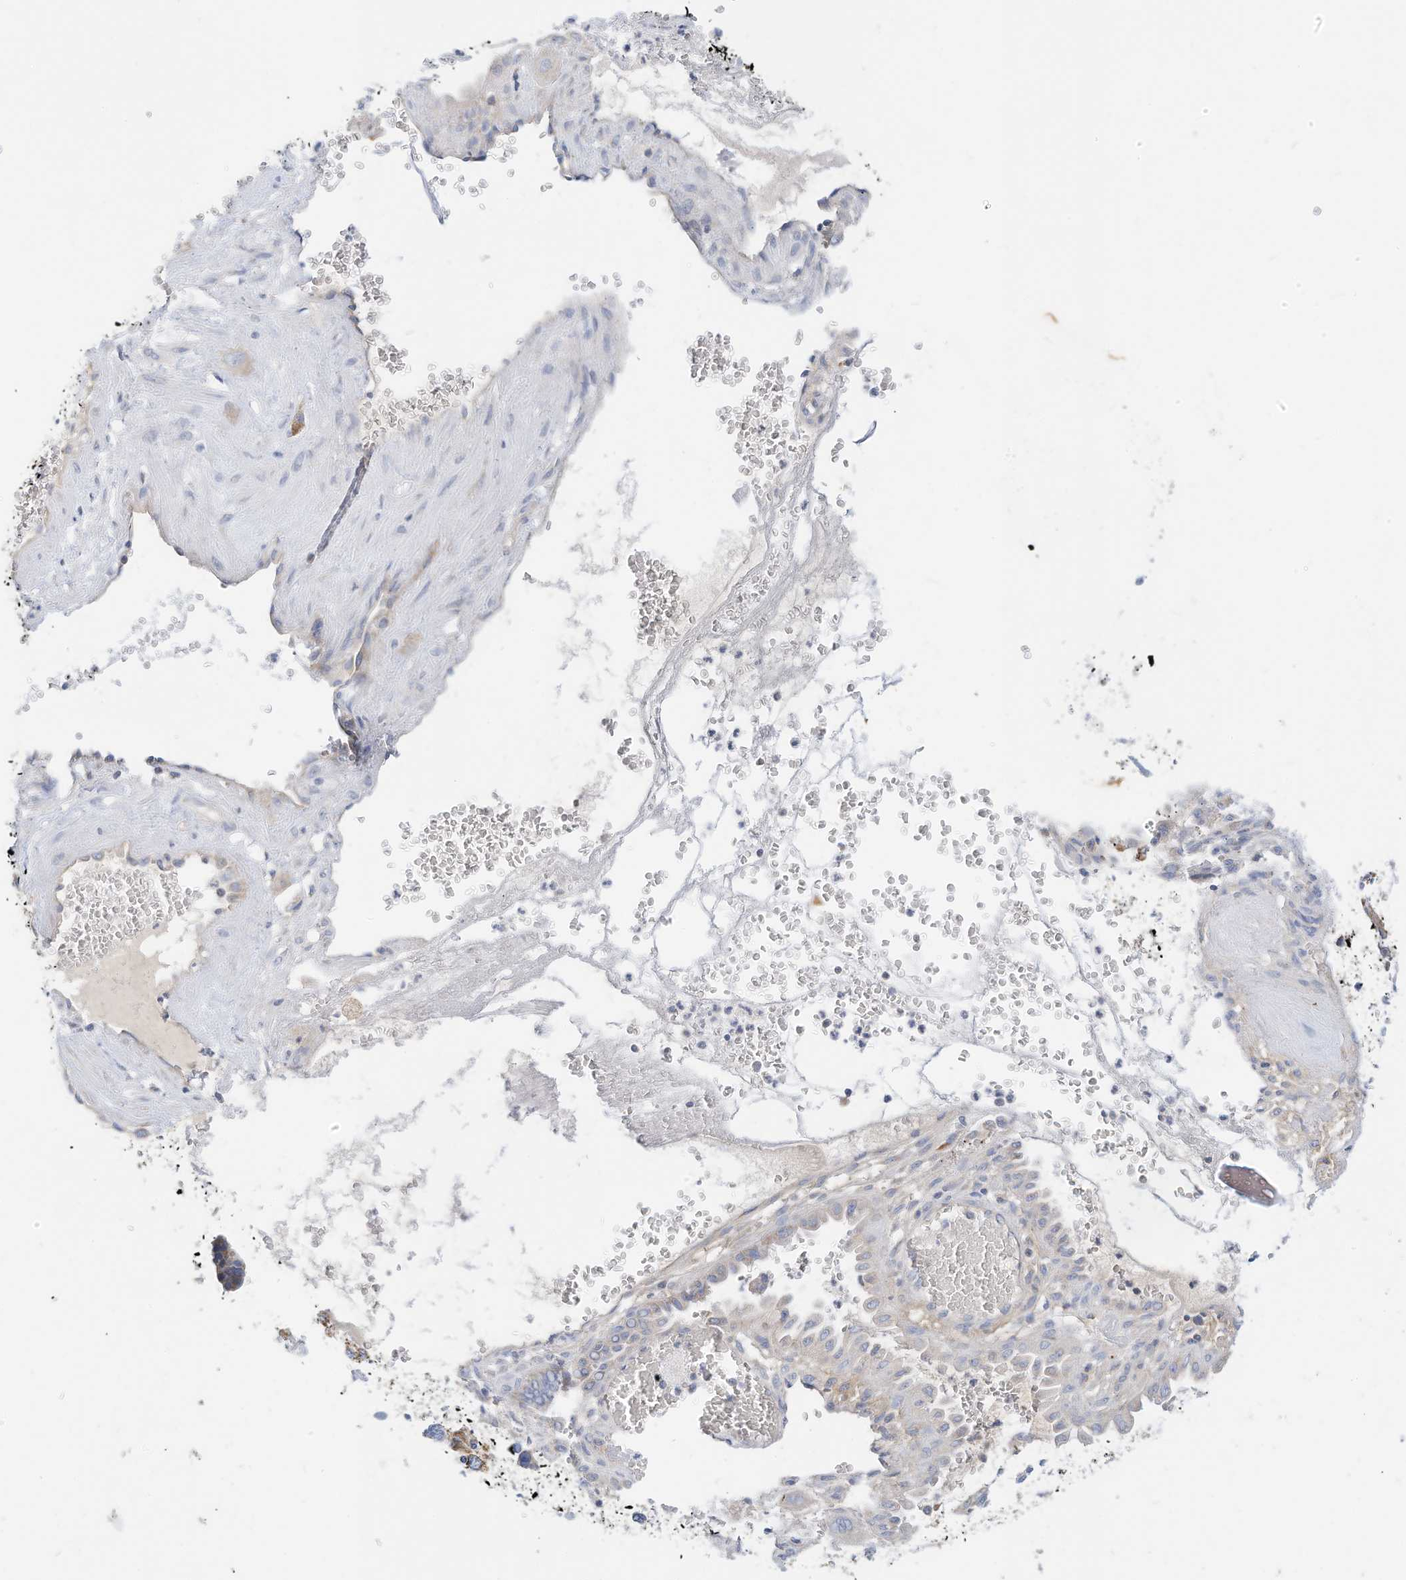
{"staining": {"intensity": "negative", "quantity": "none", "location": "none"}, "tissue": "cervical cancer", "cell_type": "Tumor cells", "image_type": "cancer", "snomed": [{"axis": "morphology", "description": "Squamous cell carcinoma, NOS"}, {"axis": "topography", "description": "Cervix"}], "caption": "Cervical cancer (squamous cell carcinoma) was stained to show a protein in brown. There is no significant positivity in tumor cells.", "gene": "RHOH", "patient": {"sex": "female", "age": 34}}